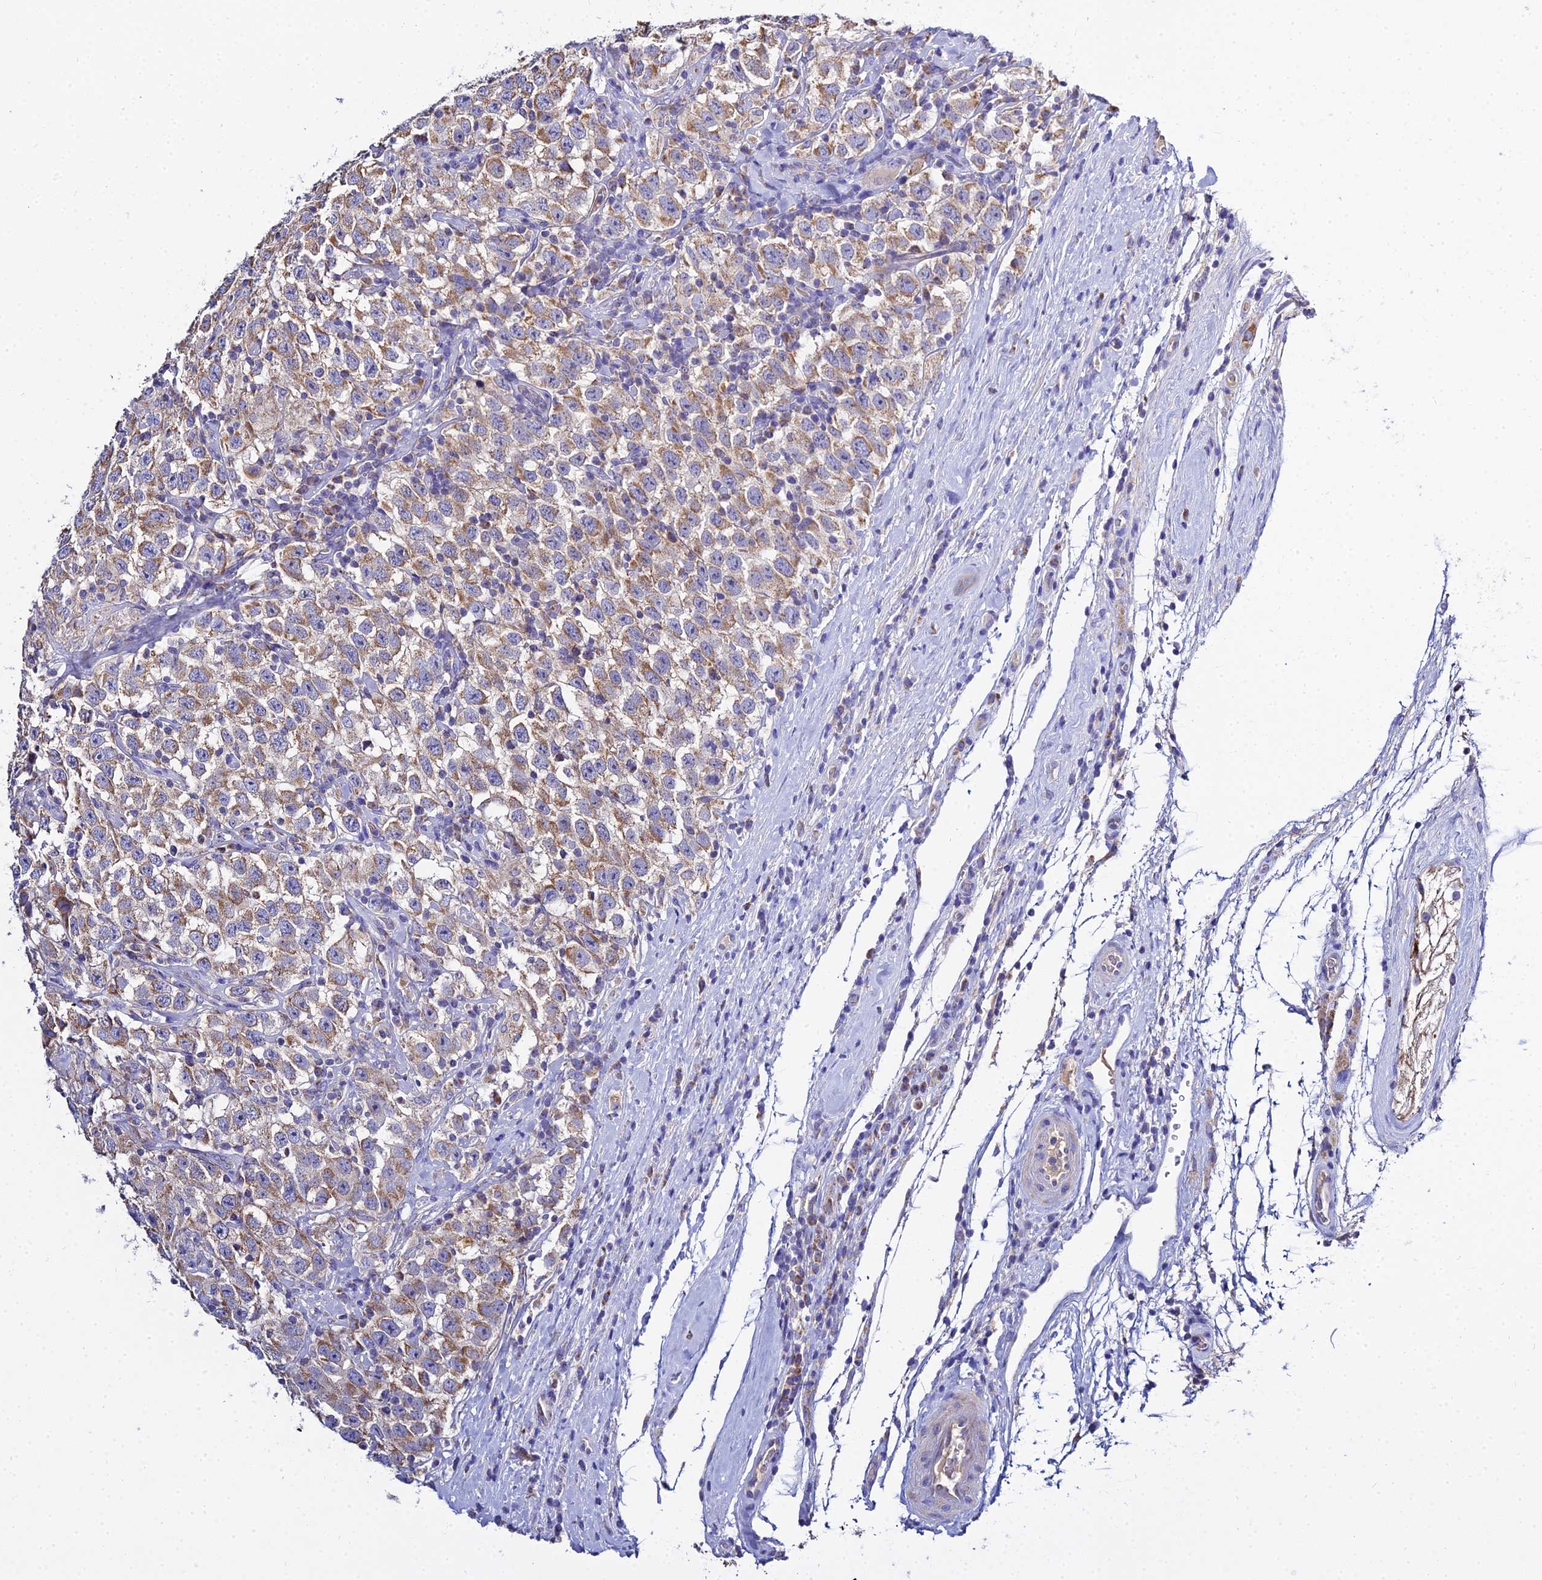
{"staining": {"intensity": "moderate", "quantity": ">75%", "location": "cytoplasmic/membranous"}, "tissue": "testis cancer", "cell_type": "Tumor cells", "image_type": "cancer", "snomed": [{"axis": "morphology", "description": "Seminoma, NOS"}, {"axis": "topography", "description": "Testis"}], "caption": "This is an image of immunohistochemistry staining of testis seminoma, which shows moderate staining in the cytoplasmic/membranous of tumor cells.", "gene": "TYW5", "patient": {"sex": "male", "age": 41}}